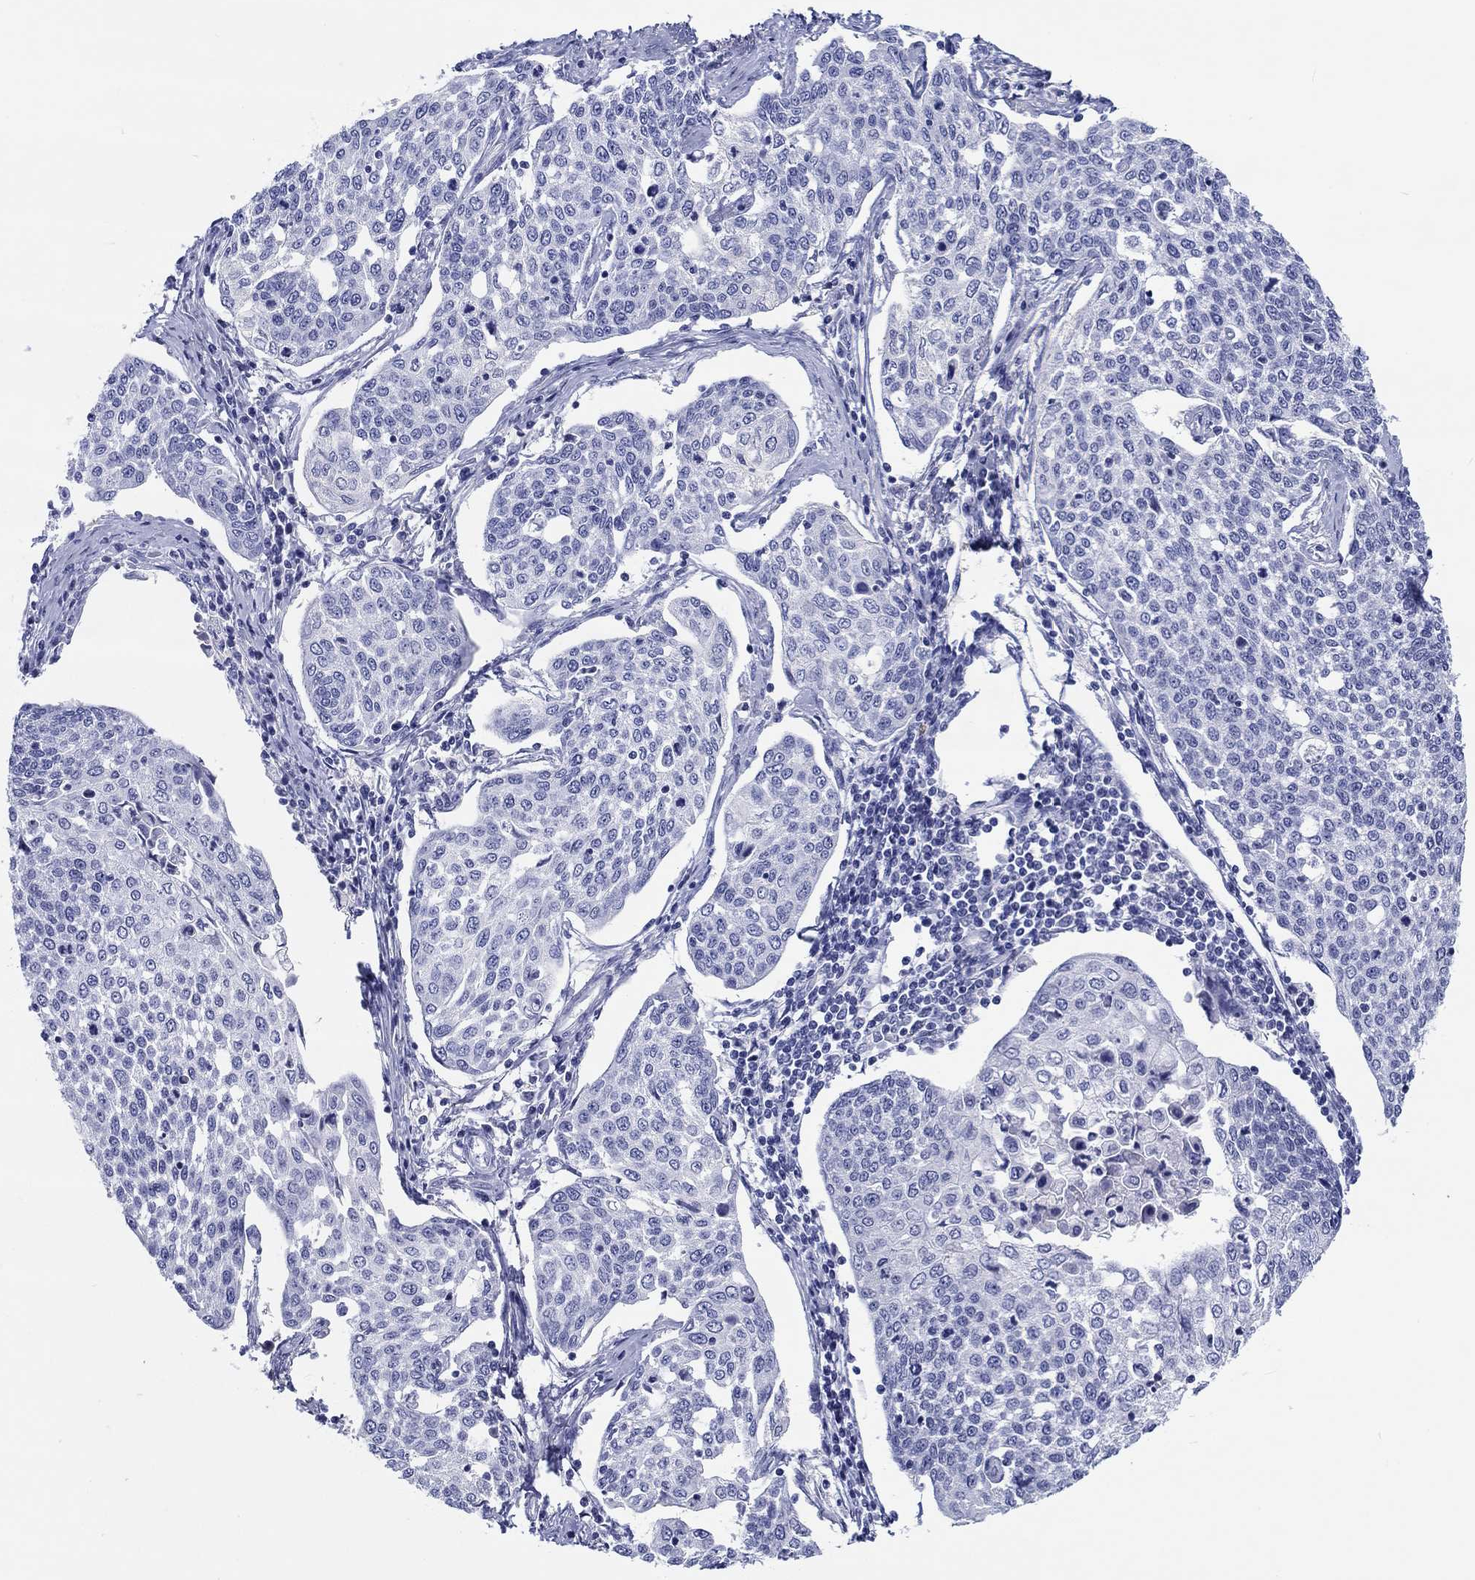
{"staining": {"intensity": "negative", "quantity": "none", "location": "none"}, "tissue": "cervical cancer", "cell_type": "Tumor cells", "image_type": "cancer", "snomed": [{"axis": "morphology", "description": "Squamous cell carcinoma, NOS"}, {"axis": "topography", "description": "Cervix"}], "caption": "This is an immunohistochemistry image of human cervical cancer (squamous cell carcinoma). There is no staining in tumor cells.", "gene": "H1-1", "patient": {"sex": "female", "age": 34}}